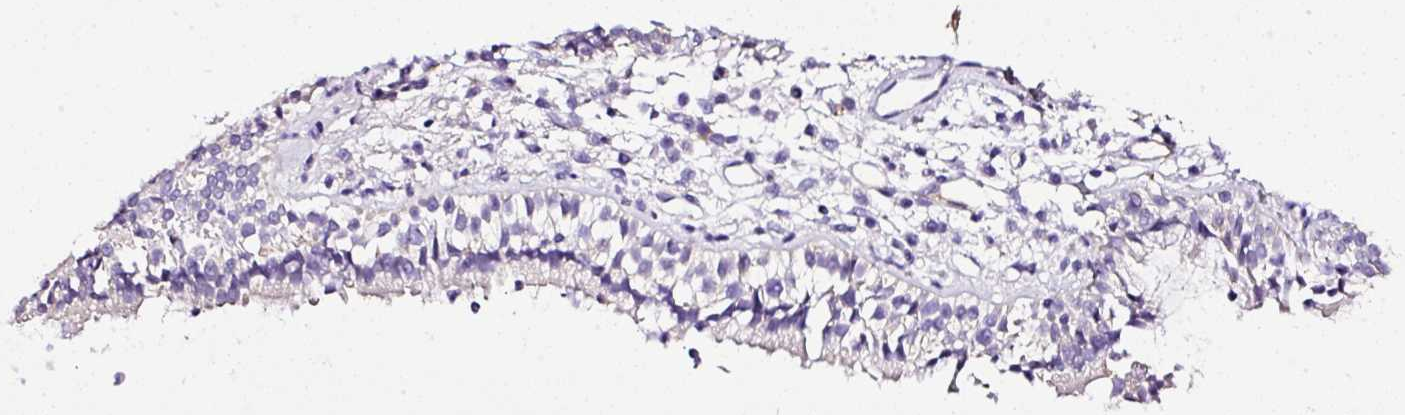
{"staining": {"intensity": "weak", "quantity": "25%-75%", "location": "cytoplasmic/membranous"}, "tissue": "nasopharynx", "cell_type": "Respiratory epithelial cells", "image_type": "normal", "snomed": [{"axis": "morphology", "description": "Normal tissue, NOS"}, {"axis": "topography", "description": "Nasopharynx"}], "caption": "Protein staining demonstrates weak cytoplasmic/membranous staining in about 25%-75% of respiratory epithelial cells in normal nasopharynx.", "gene": "CLEC3B", "patient": {"sex": "male", "age": 21}}